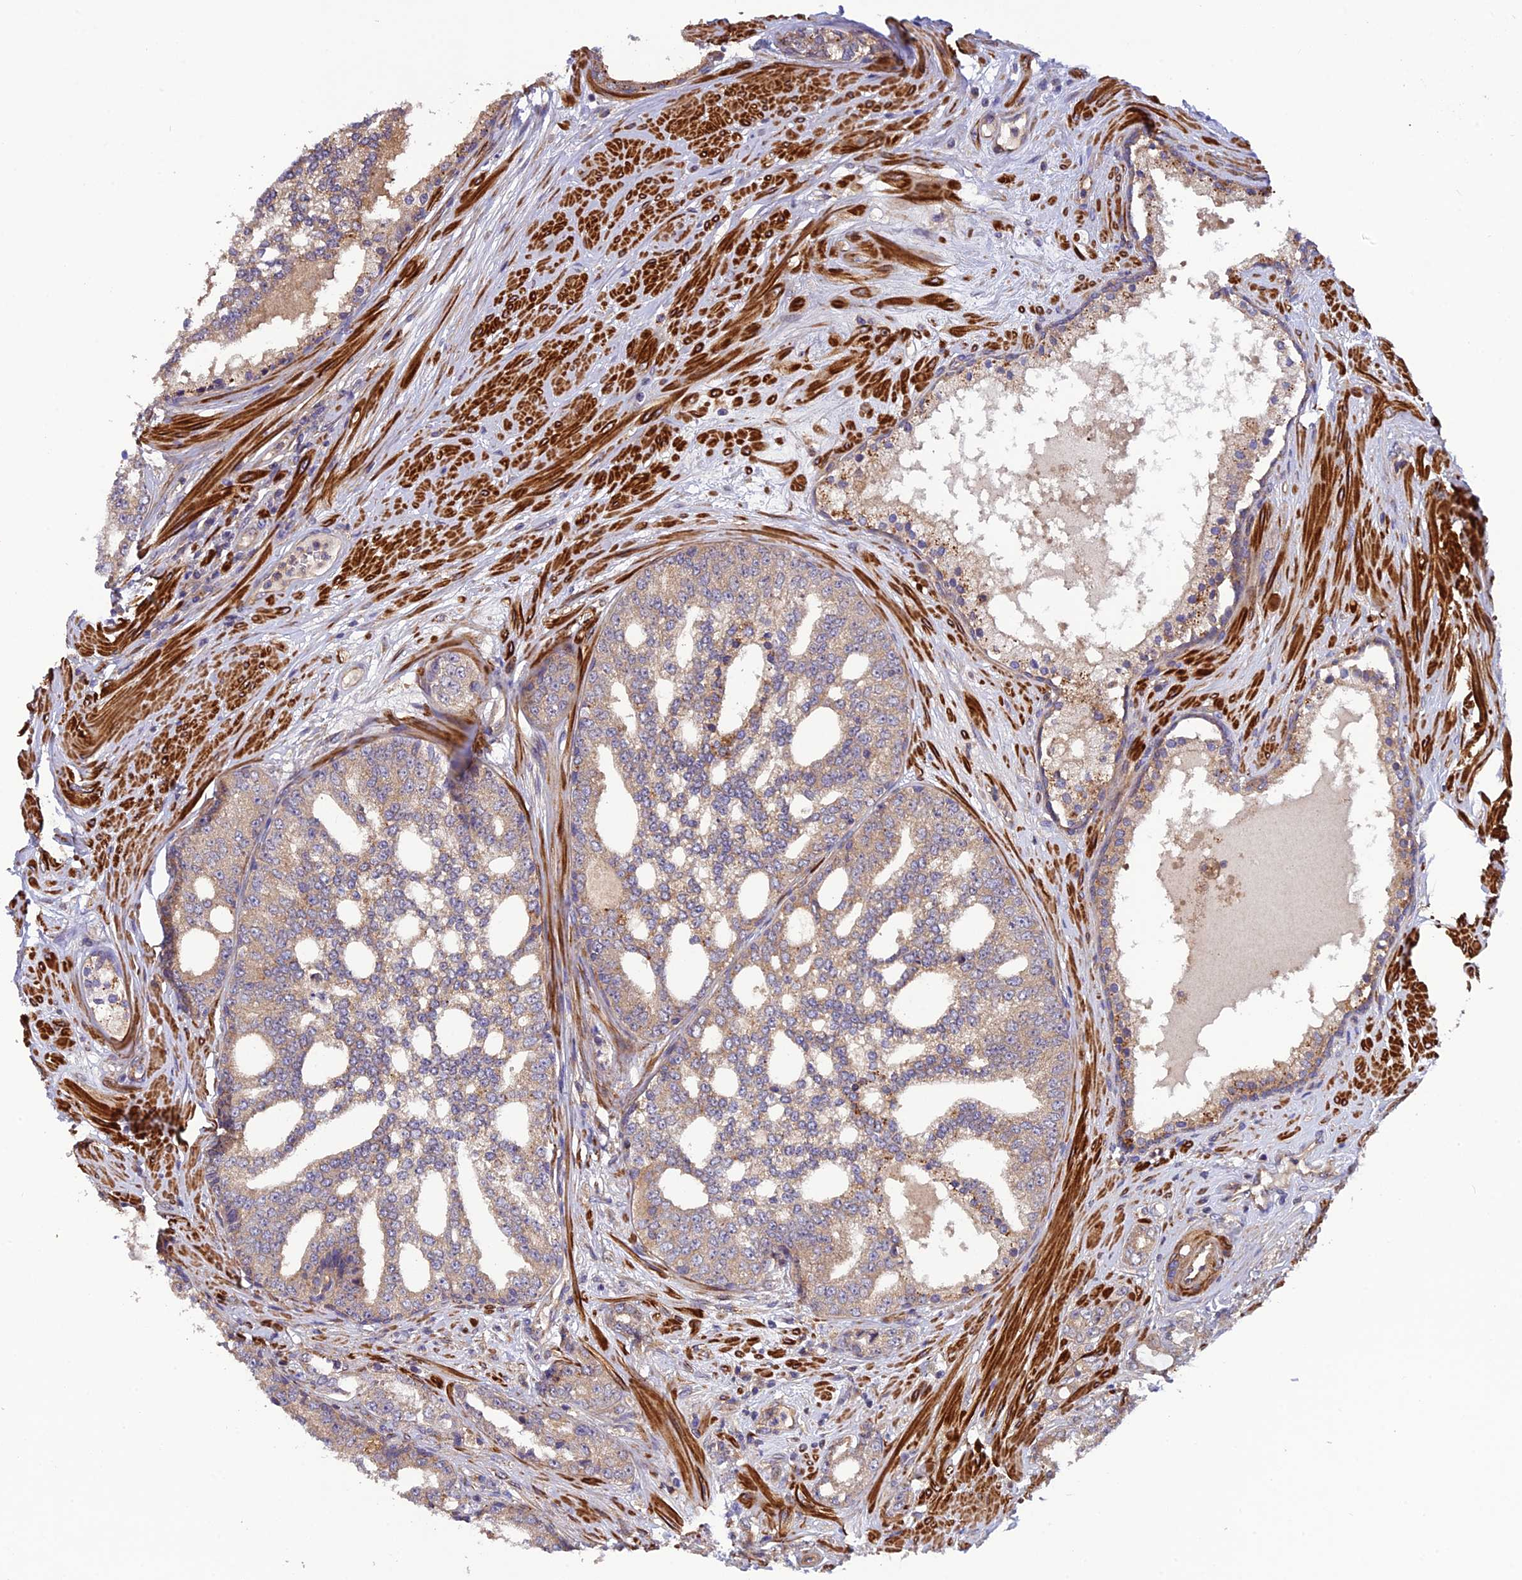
{"staining": {"intensity": "moderate", "quantity": ">75%", "location": "cytoplasmic/membranous"}, "tissue": "prostate cancer", "cell_type": "Tumor cells", "image_type": "cancer", "snomed": [{"axis": "morphology", "description": "Adenocarcinoma, High grade"}, {"axis": "topography", "description": "Prostate"}], "caption": "Protein staining by IHC displays moderate cytoplasmic/membranous positivity in about >75% of tumor cells in prostate adenocarcinoma (high-grade).", "gene": "ADAMTS15", "patient": {"sex": "male", "age": 64}}